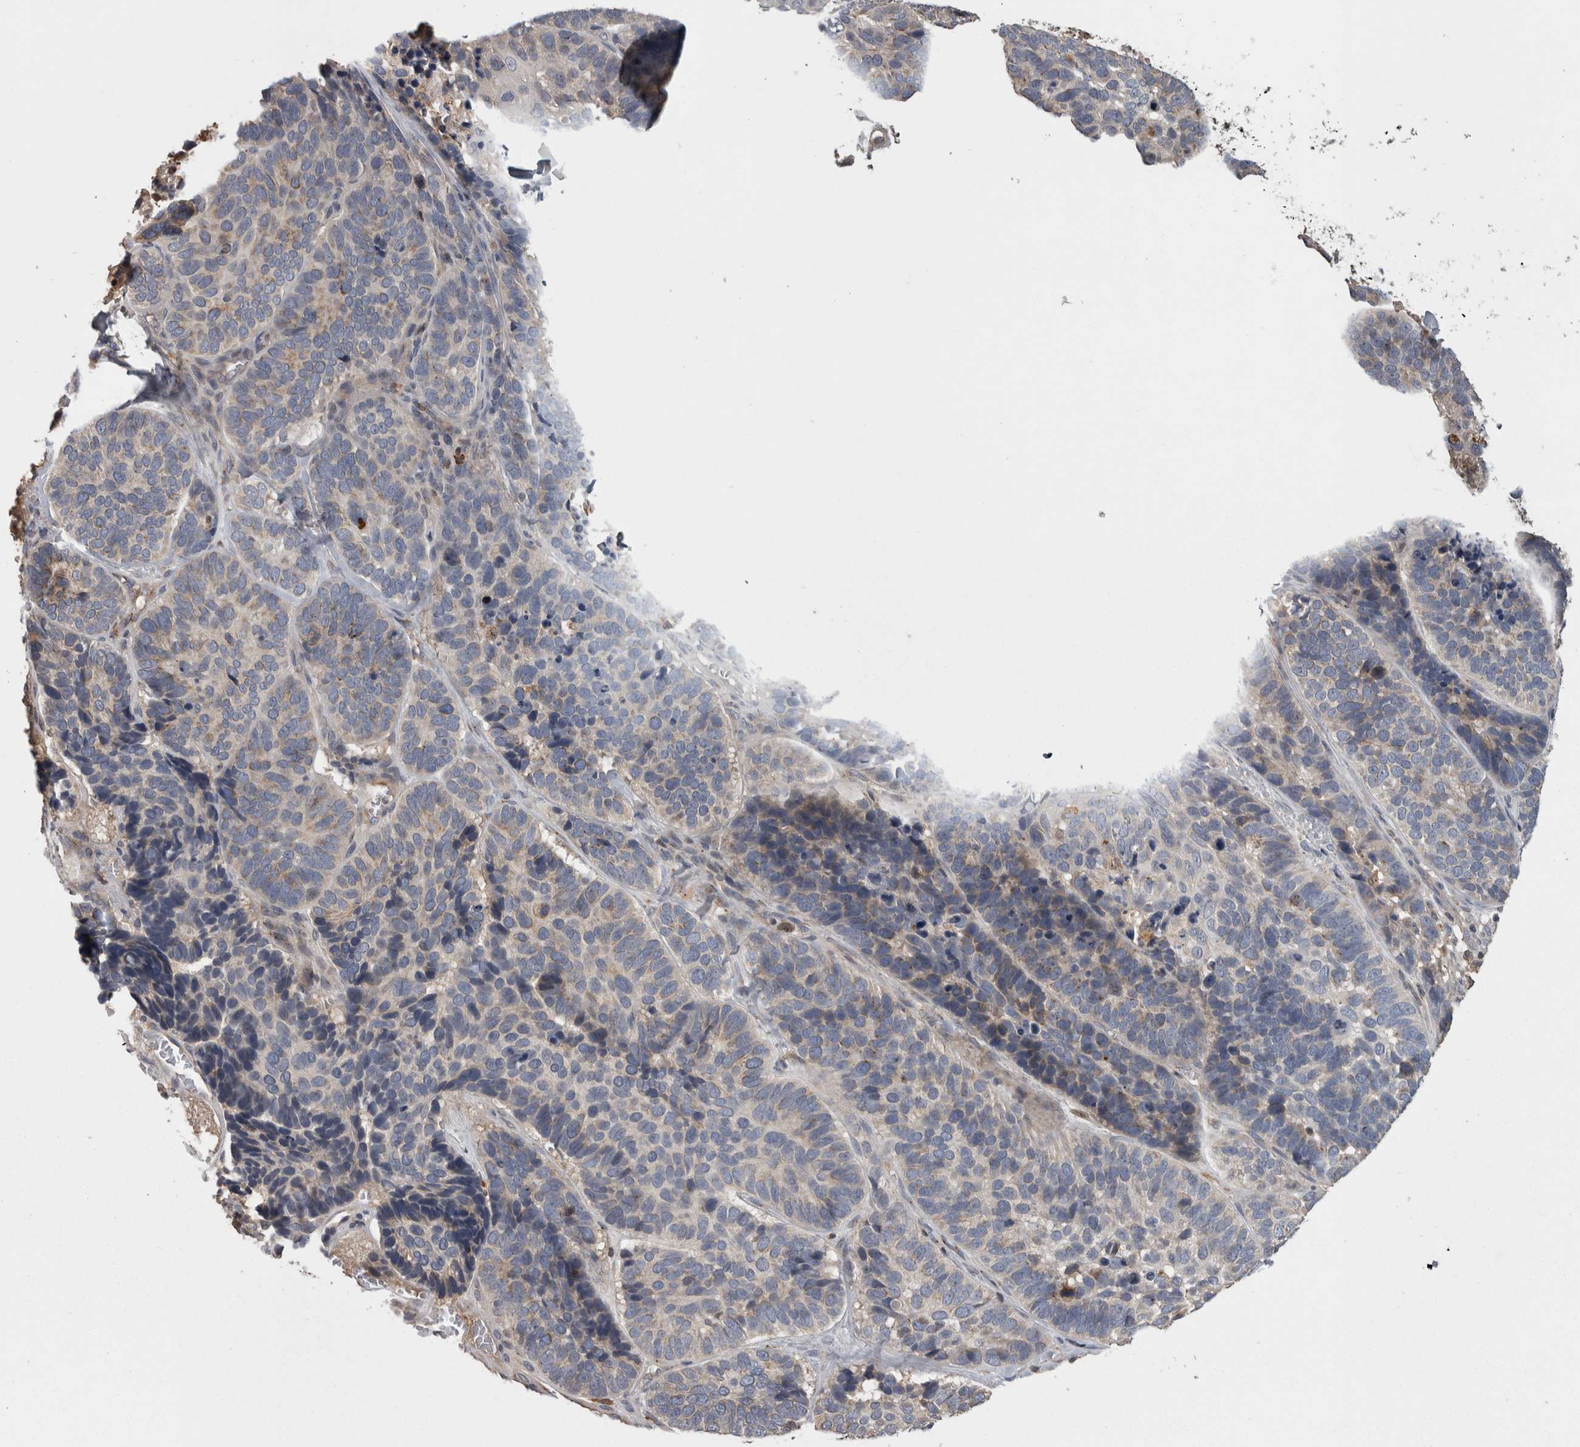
{"staining": {"intensity": "negative", "quantity": "none", "location": "none"}, "tissue": "skin cancer", "cell_type": "Tumor cells", "image_type": "cancer", "snomed": [{"axis": "morphology", "description": "Basal cell carcinoma"}, {"axis": "topography", "description": "Skin"}], "caption": "IHC image of human skin basal cell carcinoma stained for a protein (brown), which exhibits no staining in tumor cells. The staining was performed using DAB (3,3'-diaminobenzidine) to visualize the protein expression in brown, while the nuclei were stained in blue with hematoxylin (Magnification: 20x).", "gene": "PCM1", "patient": {"sex": "male", "age": 62}}